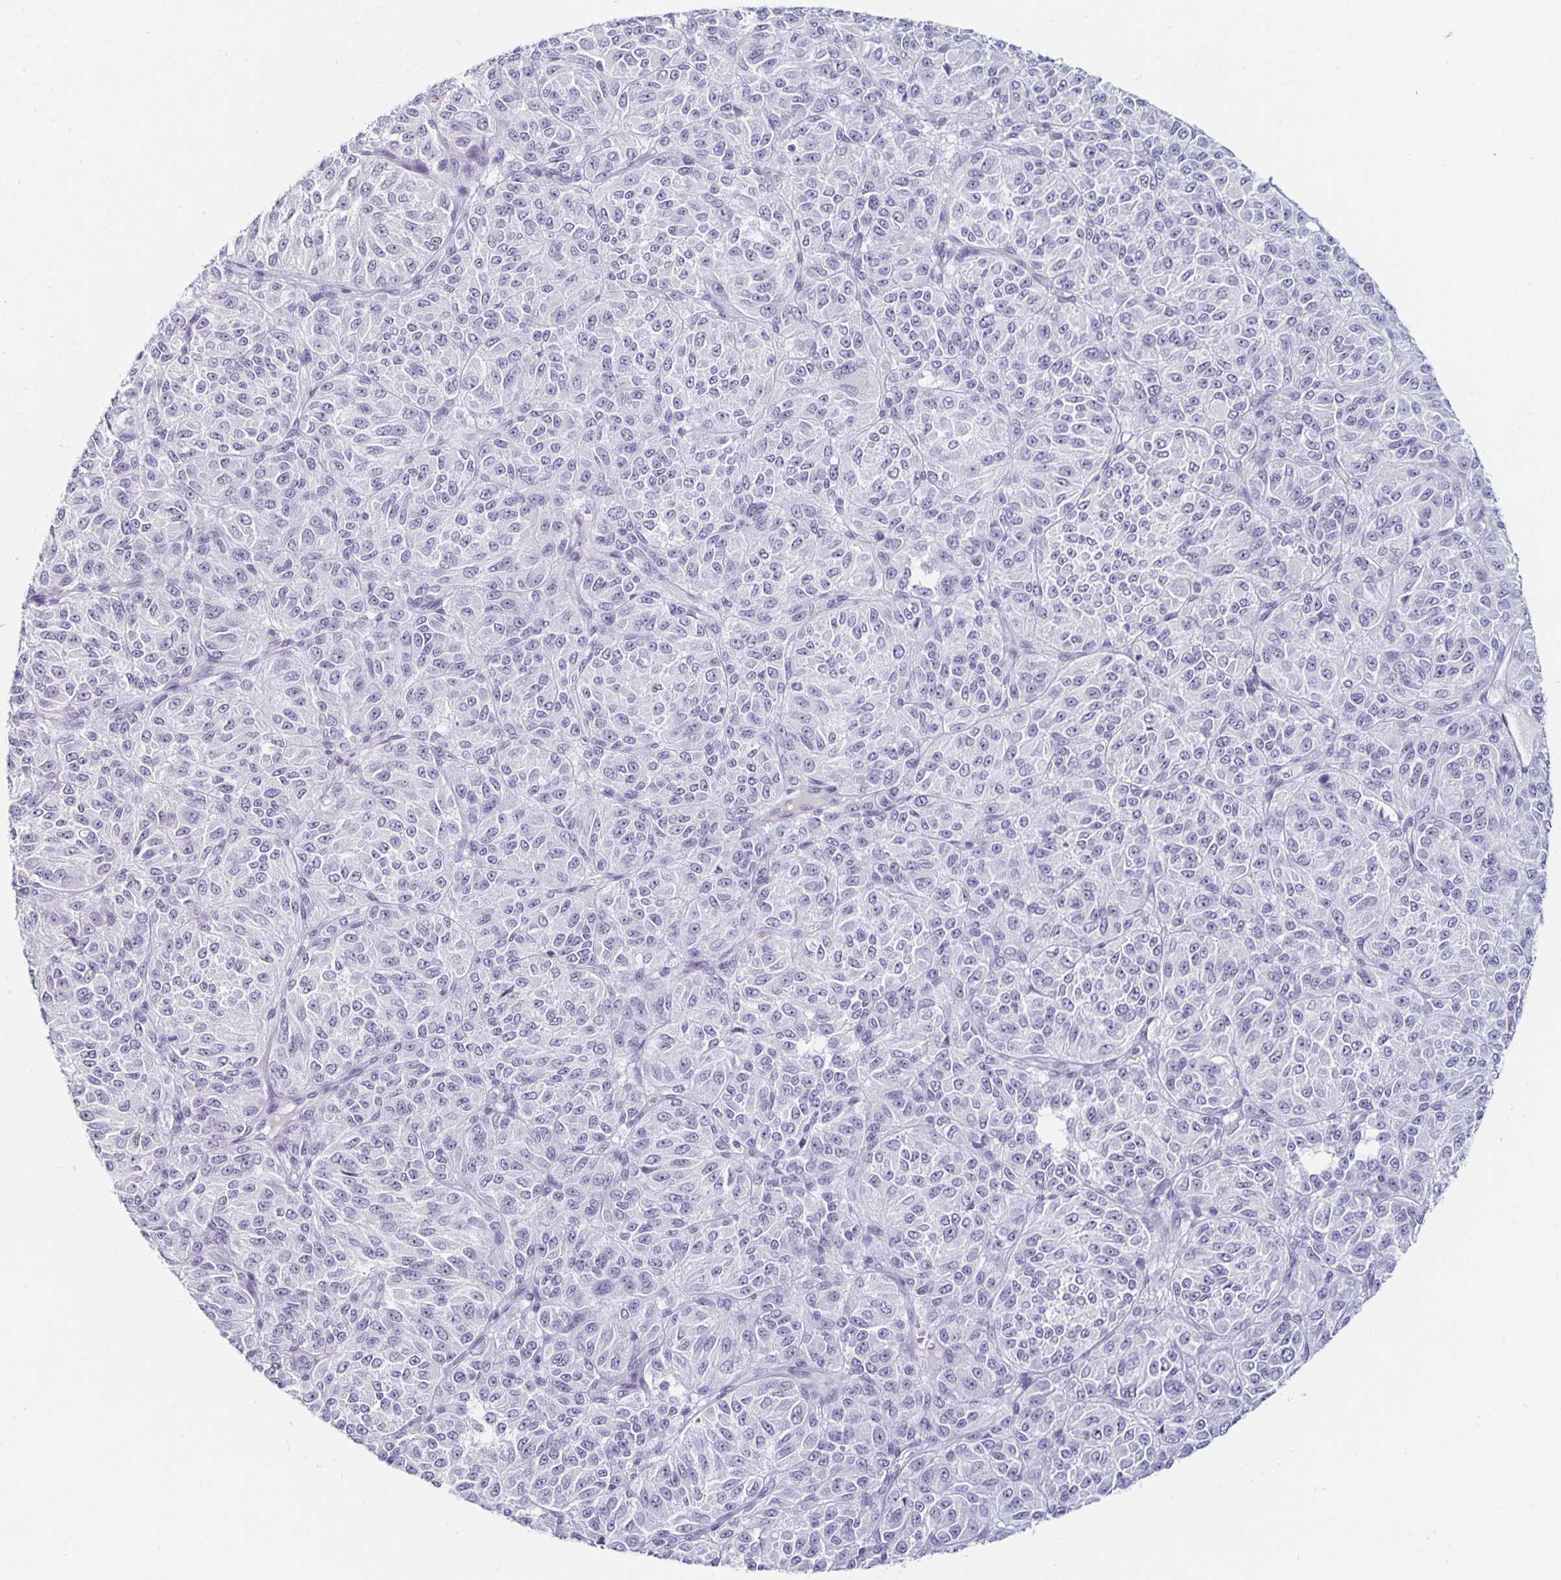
{"staining": {"intensity": "negative", "quantity": "none", "location": "none"}, "tissue": "melanoma", "cell_type": "Tumor cells", "image_type": "cancer", "snomed": [{"axis": "morphology", "description": "Malignant melanoma, Metastatic site"}, {"axis": "topography", "description": "Brain"}], "caption": "Malignant melanoma (metastatic site) was stained to show a protein in brown. There is no significant expression in tumor cells.", "gene": "KCNQ2", "patient": {"sex": "female", "age": 56}}